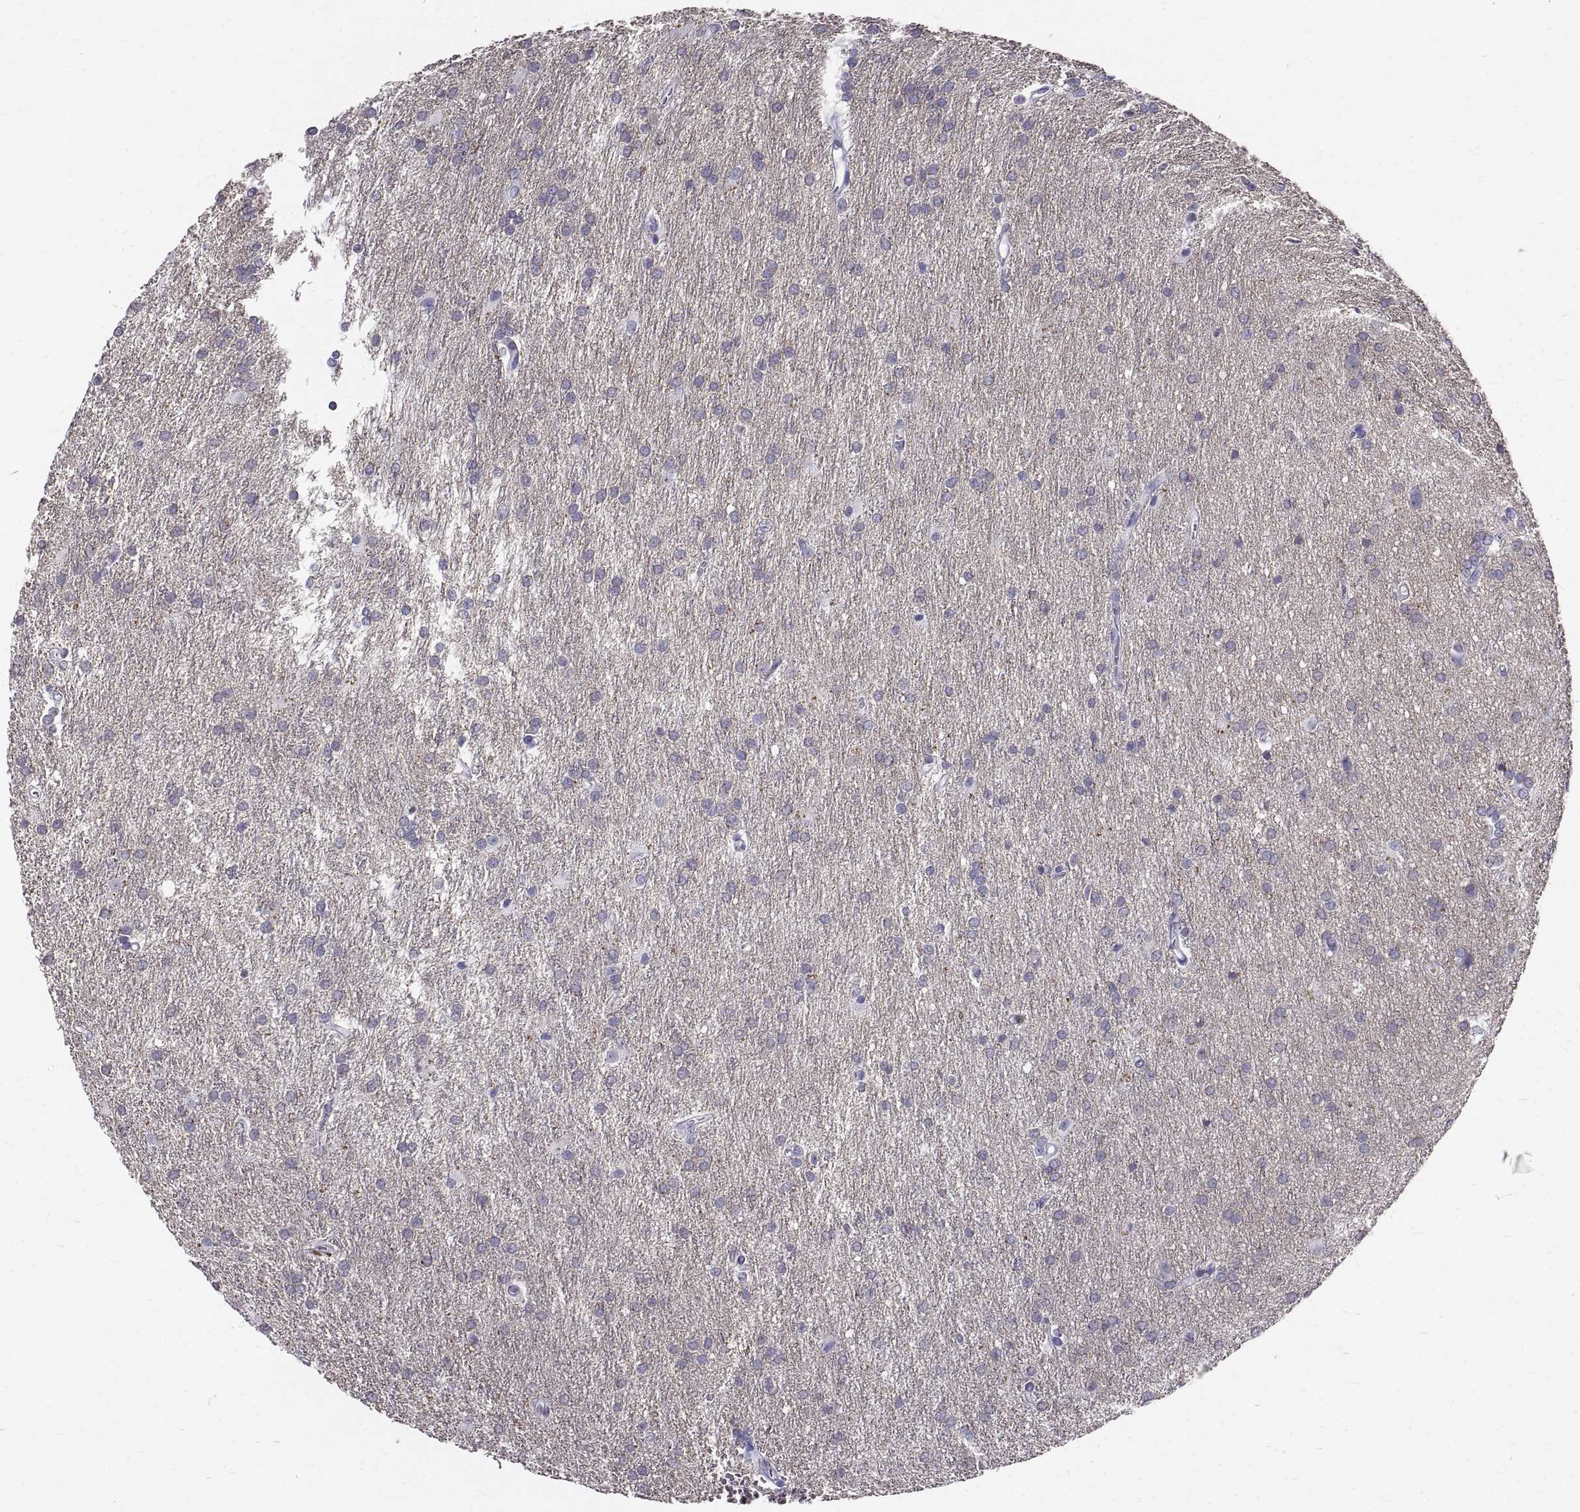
{"staining": {"intensity": "negative", "quantity": "none", "location": "none"}, "tissue": "glioma", "cell_type": "Tumor cells", "image_type": "cancer", "snomed": [{"axis": "morphology", "description": "Glioma, malignant, Low grade"}, {"axis": "topography", "description": "Brain"}], "caption": "Immunohistochemistry (IHC) of glioma reveals no staining in tumor cells.", "gene": "GNG12", "patient": {"sex": "female", "age": 32}}